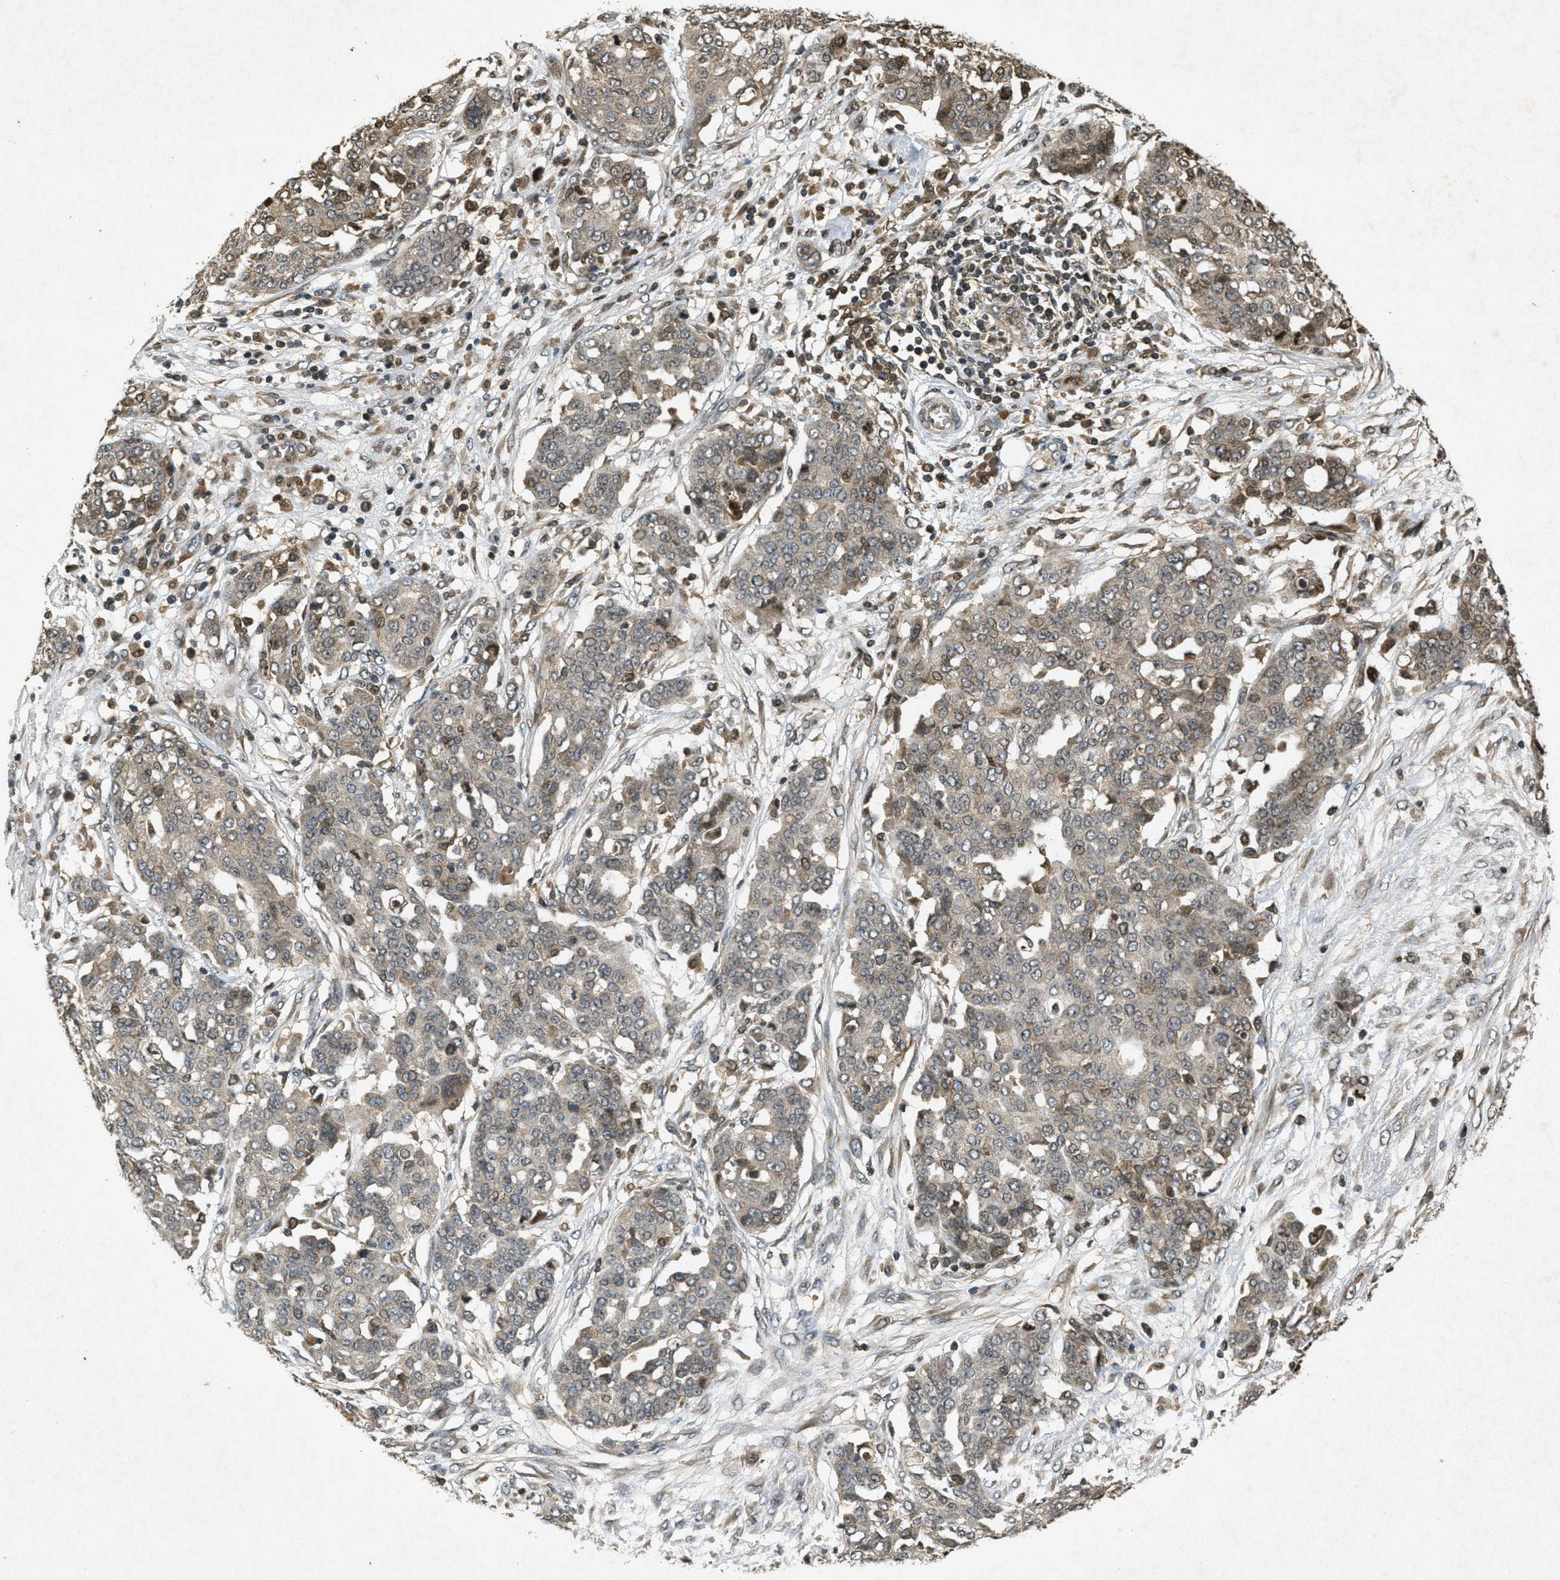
{"staining": {"intensity": "weak", "quantity": ">75%", "location": "cytoplasmic/membranous"}, "tissue": "ovarian cancer", "cell_type": "Tumor cells", "image_type": "cancer", "snomed": [{"axis": "morphology", "description": "Cystadenocarcinoma, serous, NOS"}, {"axis": "topography", "description": "Soft tissue"}, {"axis": "topography", "description": "Ovary"}], "caption": "Immunohistochemistry (IHC) histopathology image of ovarian cancer (serous cystadenocarcinoma) stained for a protein (brown), which demonstrates low levels of weak cytoplasmic/membranous expression in approximately >75% of tumor cells.", "gene": "ATG7", "patient": {"sex": "female", "age": 57}}